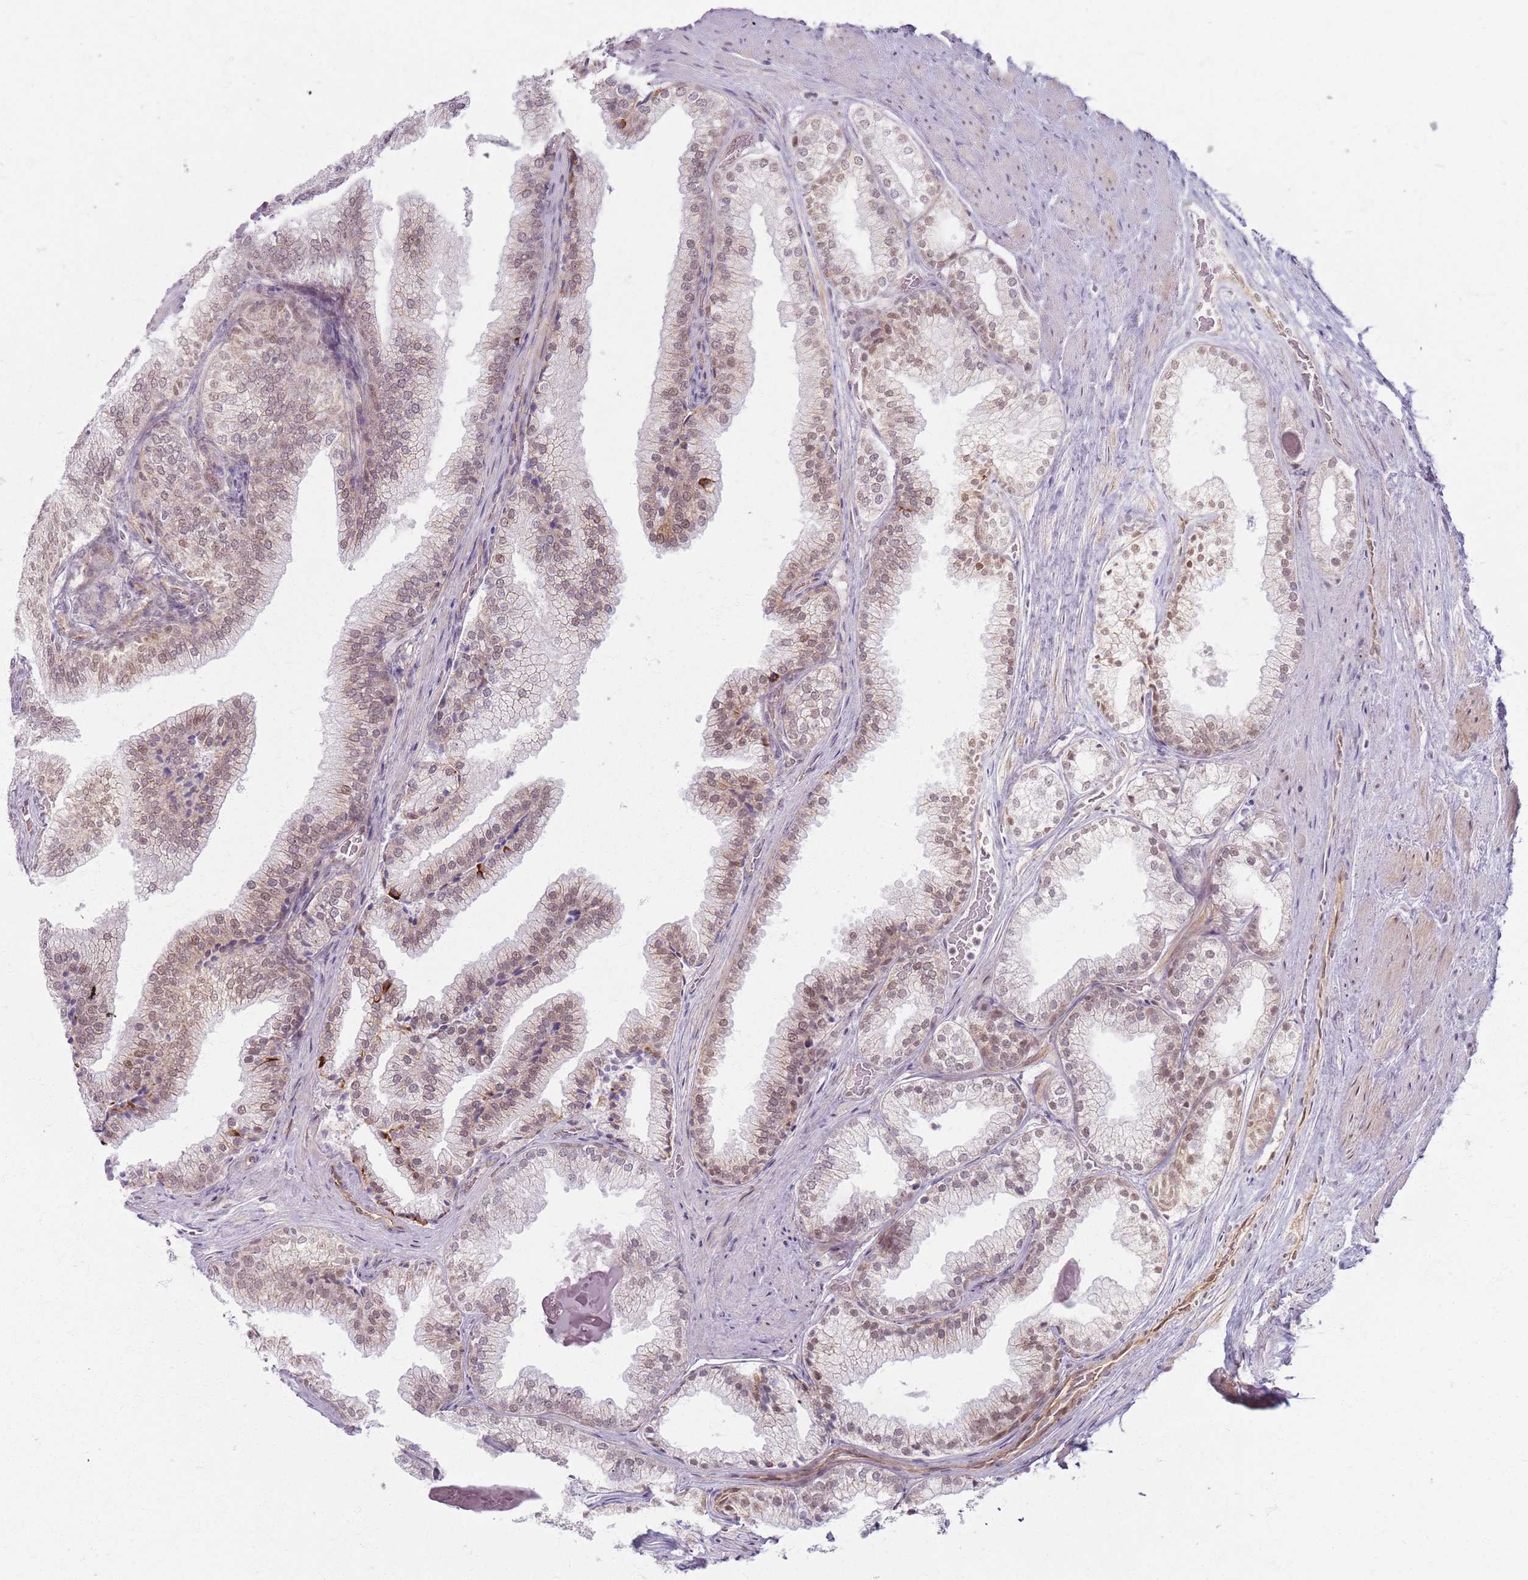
{"staining": {"intensity": "moderate", "quantity": "25%-75%", "location": "nuclear"}, "tissue": "prostate", "cell_type": "Glandular cells", "image_type": "normal", "snomed": [{"axis": "morphology", "description": "Normal tissue, NOS"}, {"axis": "topography", "description": "Prostate"}], "caption": "Protein expression analysis of unremarkable human prostate reveals moderate nuclear positivity in about 25%-75% of glandular cells. (DAB (3,3'-diaminobenzidine) = brown stain, brightfield microscopy at high magnification).", "gene": "KCNA5", "patient": {"sex": "male", "age": 76}}